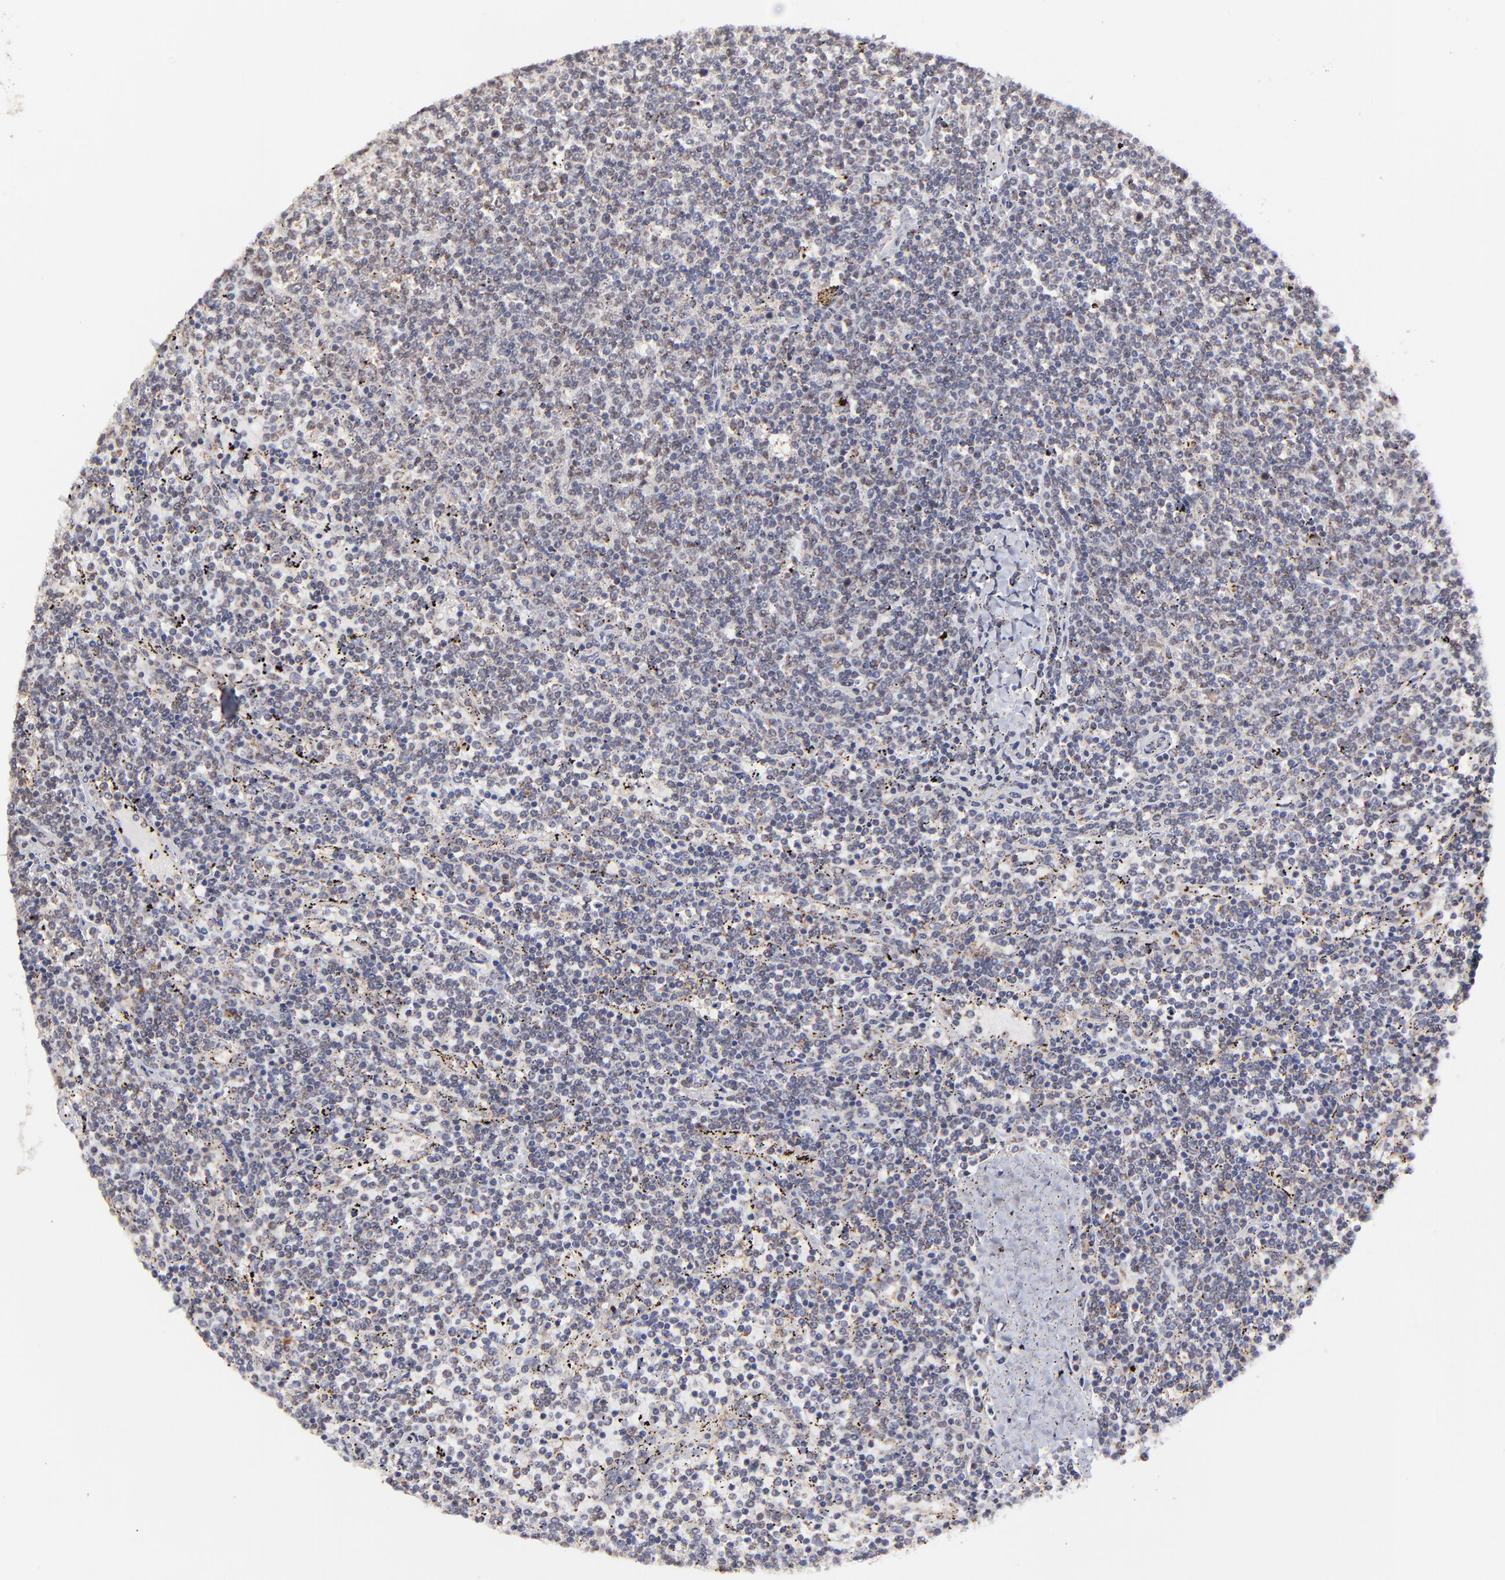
{"staining": {"intensity": "negative", "quantity": "none", "location": "none"}, "tissue": "lymphoma", "cell_type": "Tumor cells", "image_type": "cancer", "snomed": [{"axis": "morphology", "description": "Malignant lymphoma, non-Hodgkin's type, Low grade"}, {"axis": "topography", "description": "Spleen"}], "caption": "High power microscopy histopathology image of an immunohistochemistry image of lymphoma, revealing no significant expression in tumor cells.", "gene": "MAP2K7", "patient": {"sex": "female", "age": 50}}